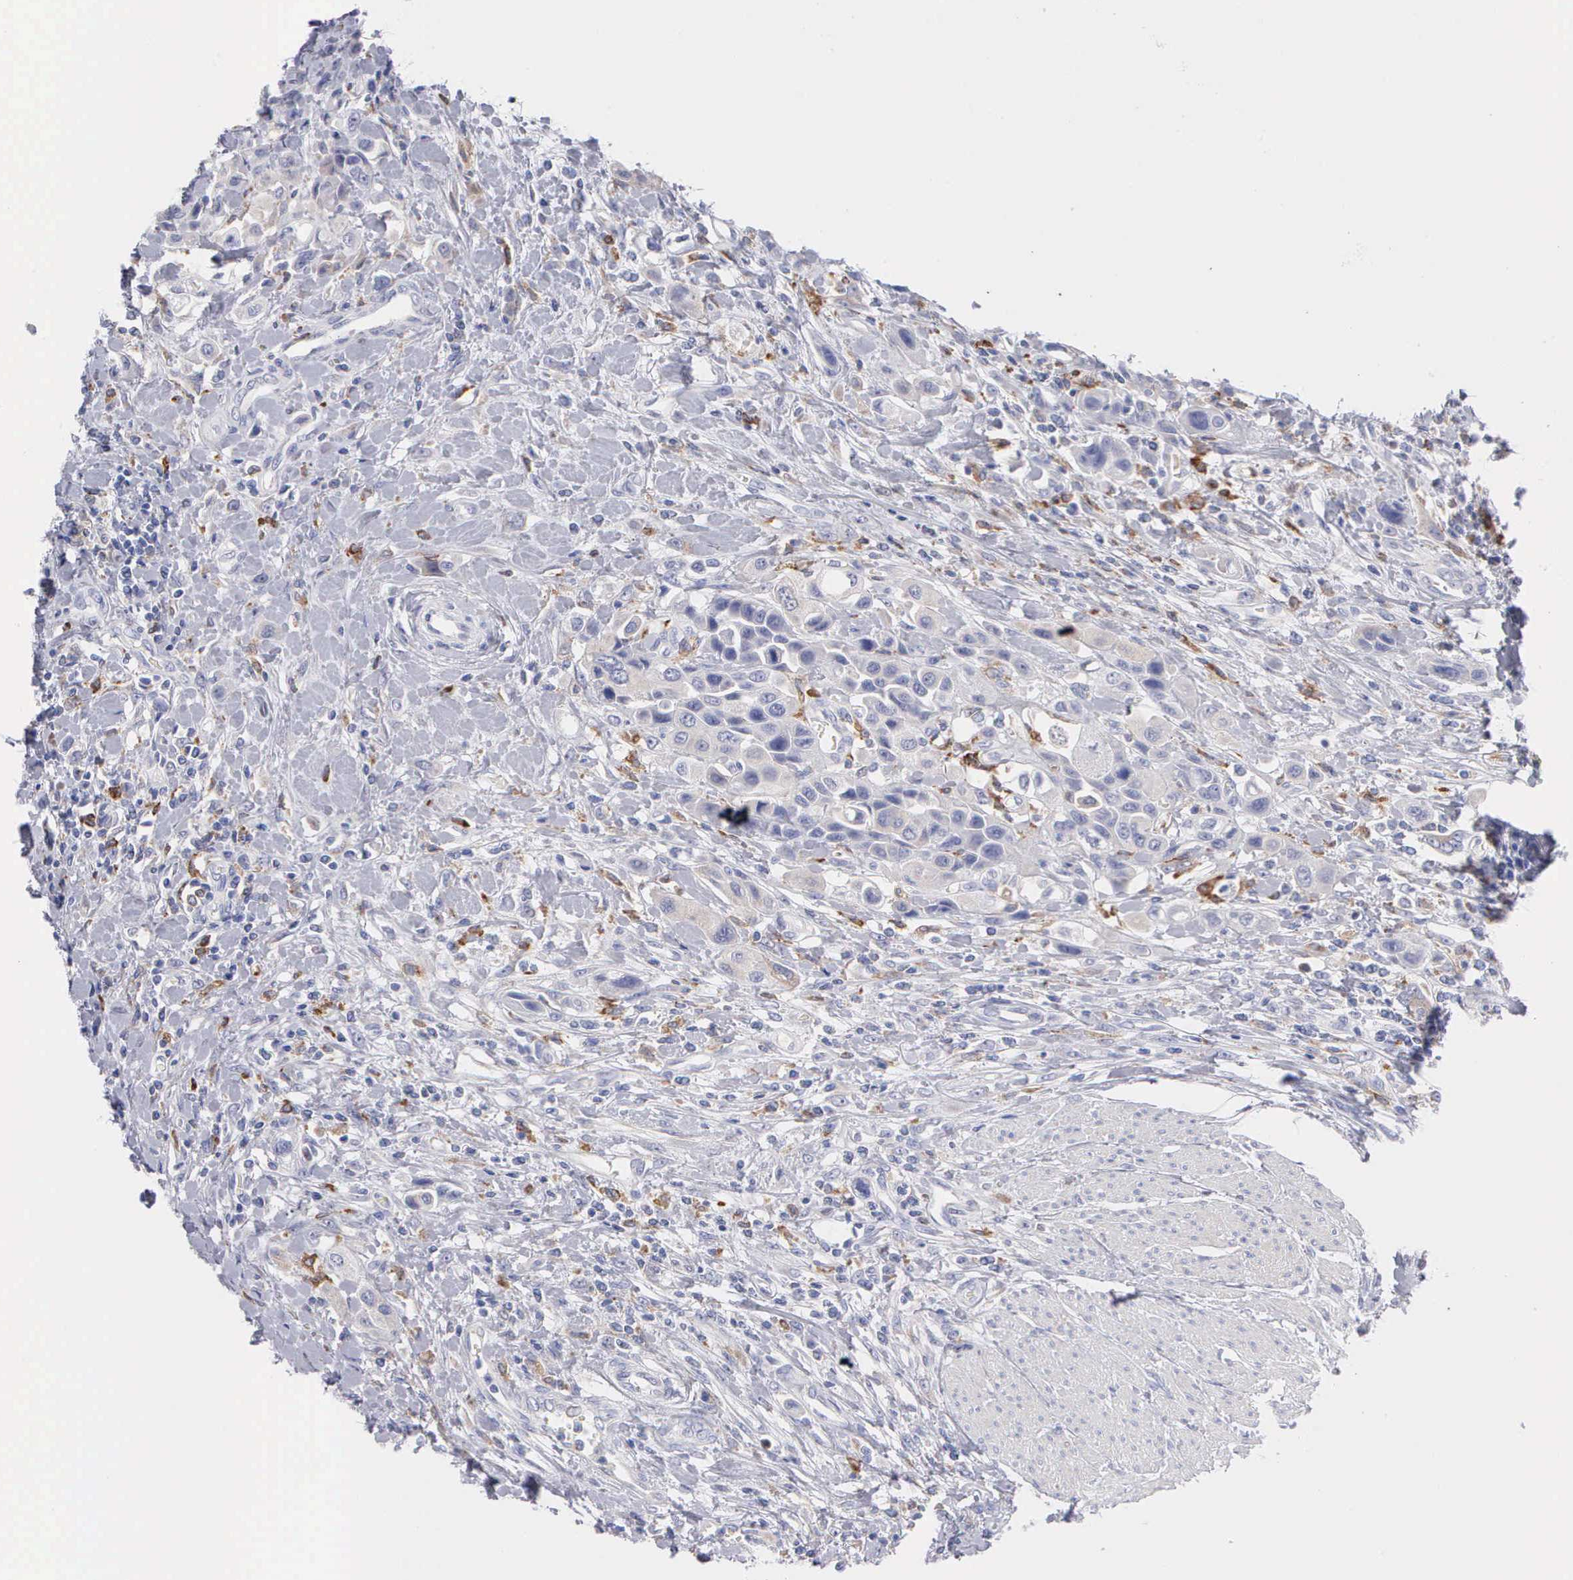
{"staining": {"intensity": "negative", "quantity": "none", "location": "none"}, "tissue": "urothelial cancer", "cell_type": "Tumor cells", "image_type": "cancer", "snomed": [{"axis": "morphology", "description": "Urothelial carcinoma, High grade"}, {"axis": "topography", "description": "Urinary bladder"}], "caption": "Image shows no significant protein expression in tumor cells of urothelial cancer. (Immunohistochemistry, brightfield microscopy, high magnification).", "gene": "TYRP1", "patient": {"sex": "male", "age": 50}}